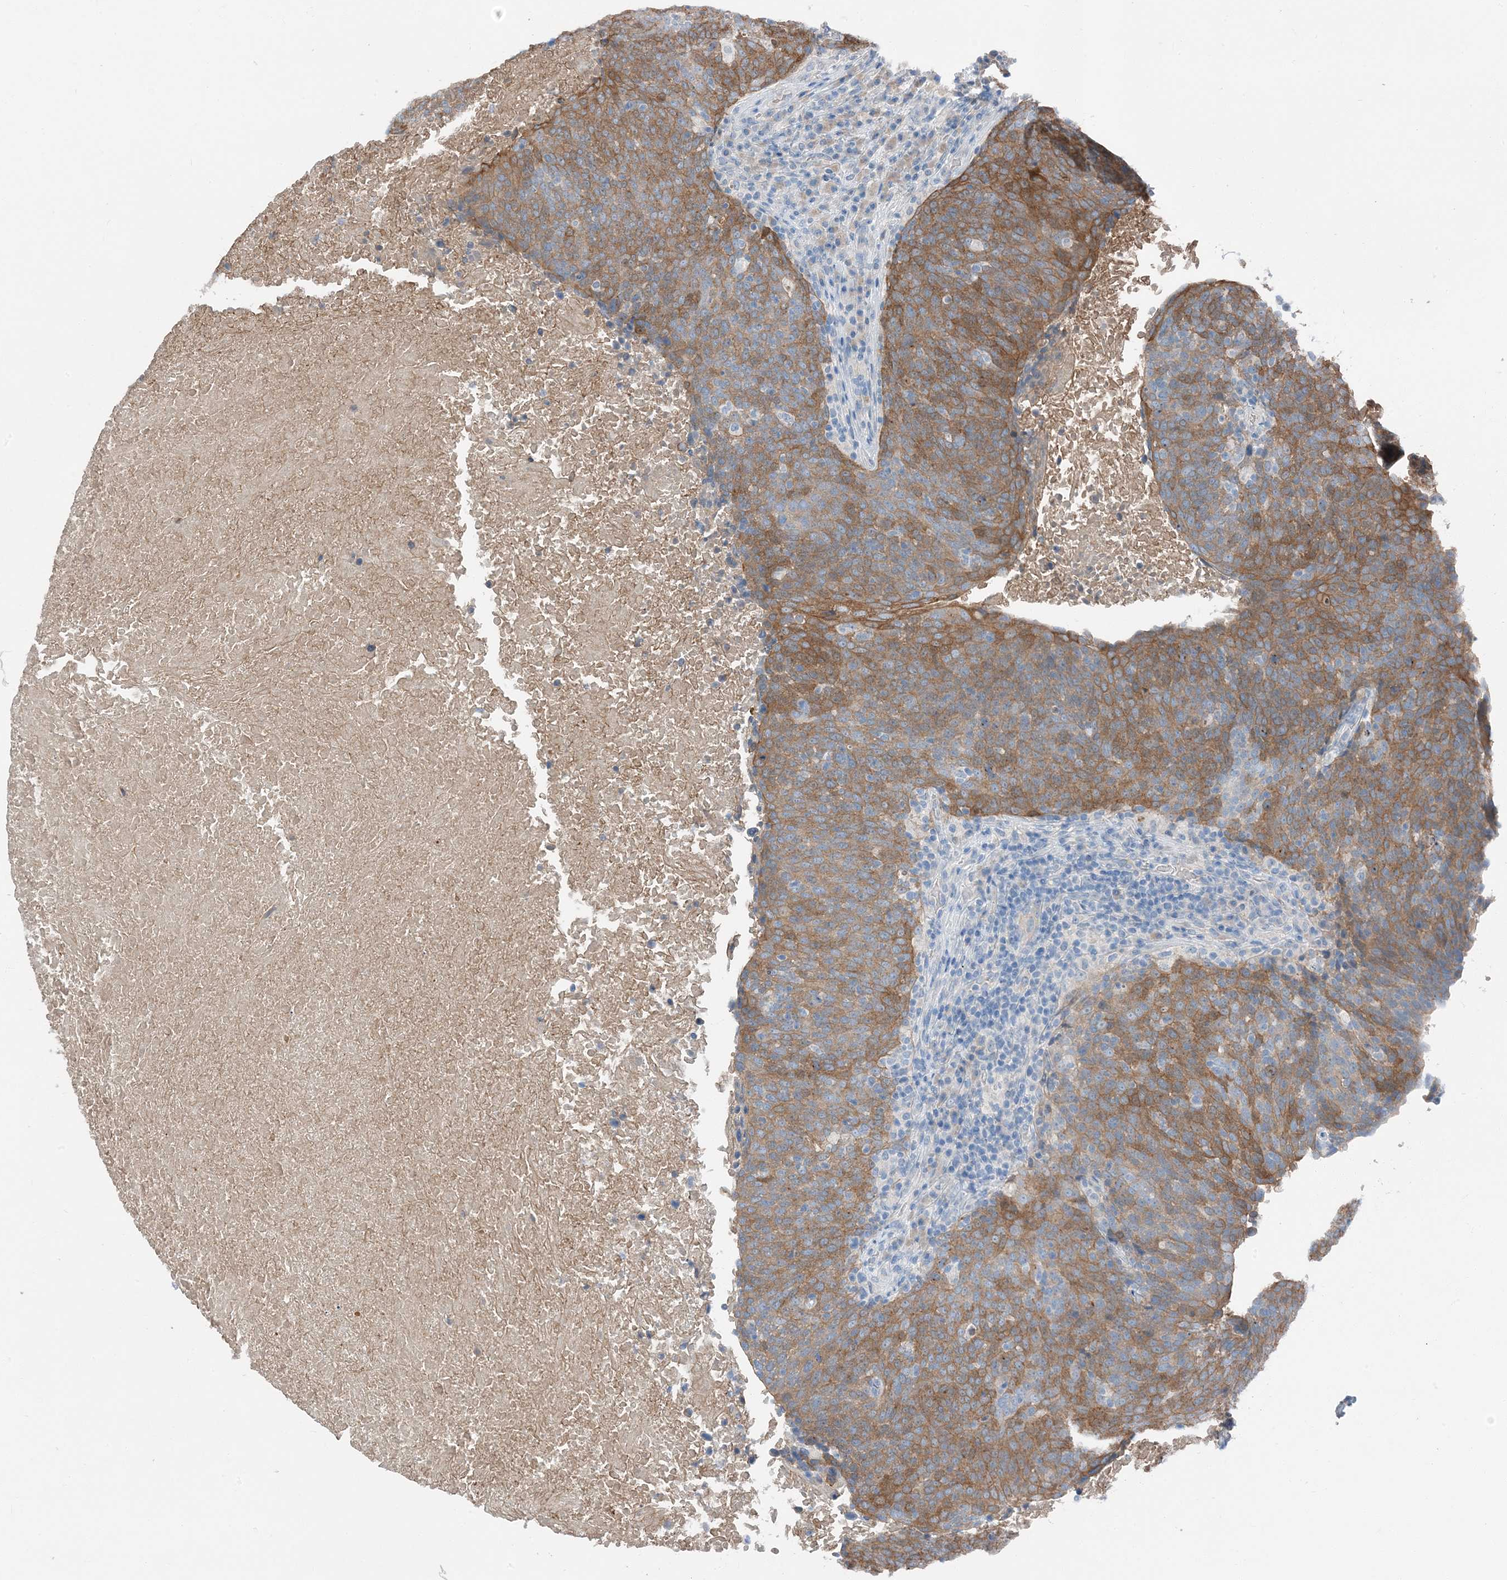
{"staining": {"intensity": "moderate", "quantity": ">75%", "location": "cytoplasmic/membranous"}, "tissue": "head and neck cancer", "cell_type": "Tumor cells", "image_type": "cancer", "snomed": [{"axis": "morphology", "description": "Squamous cell carcinoma, NOS"}, {"axis": "morphology", "description": "Squamous cell carcinoma, metastatic, NOS"}, {"axis": "topography", "description": "Lymph node"}, {"axis": "topography", "description": "Head-Neck"}], "caption": "Head and neck cancer (metastatic squamous cell carcinoma) stained for a protein displays moderate cytoplasmic/membranous positivity in tumor cells.", "gene": "NCOA7", "patient": {"sex": "male", "age": 62}}